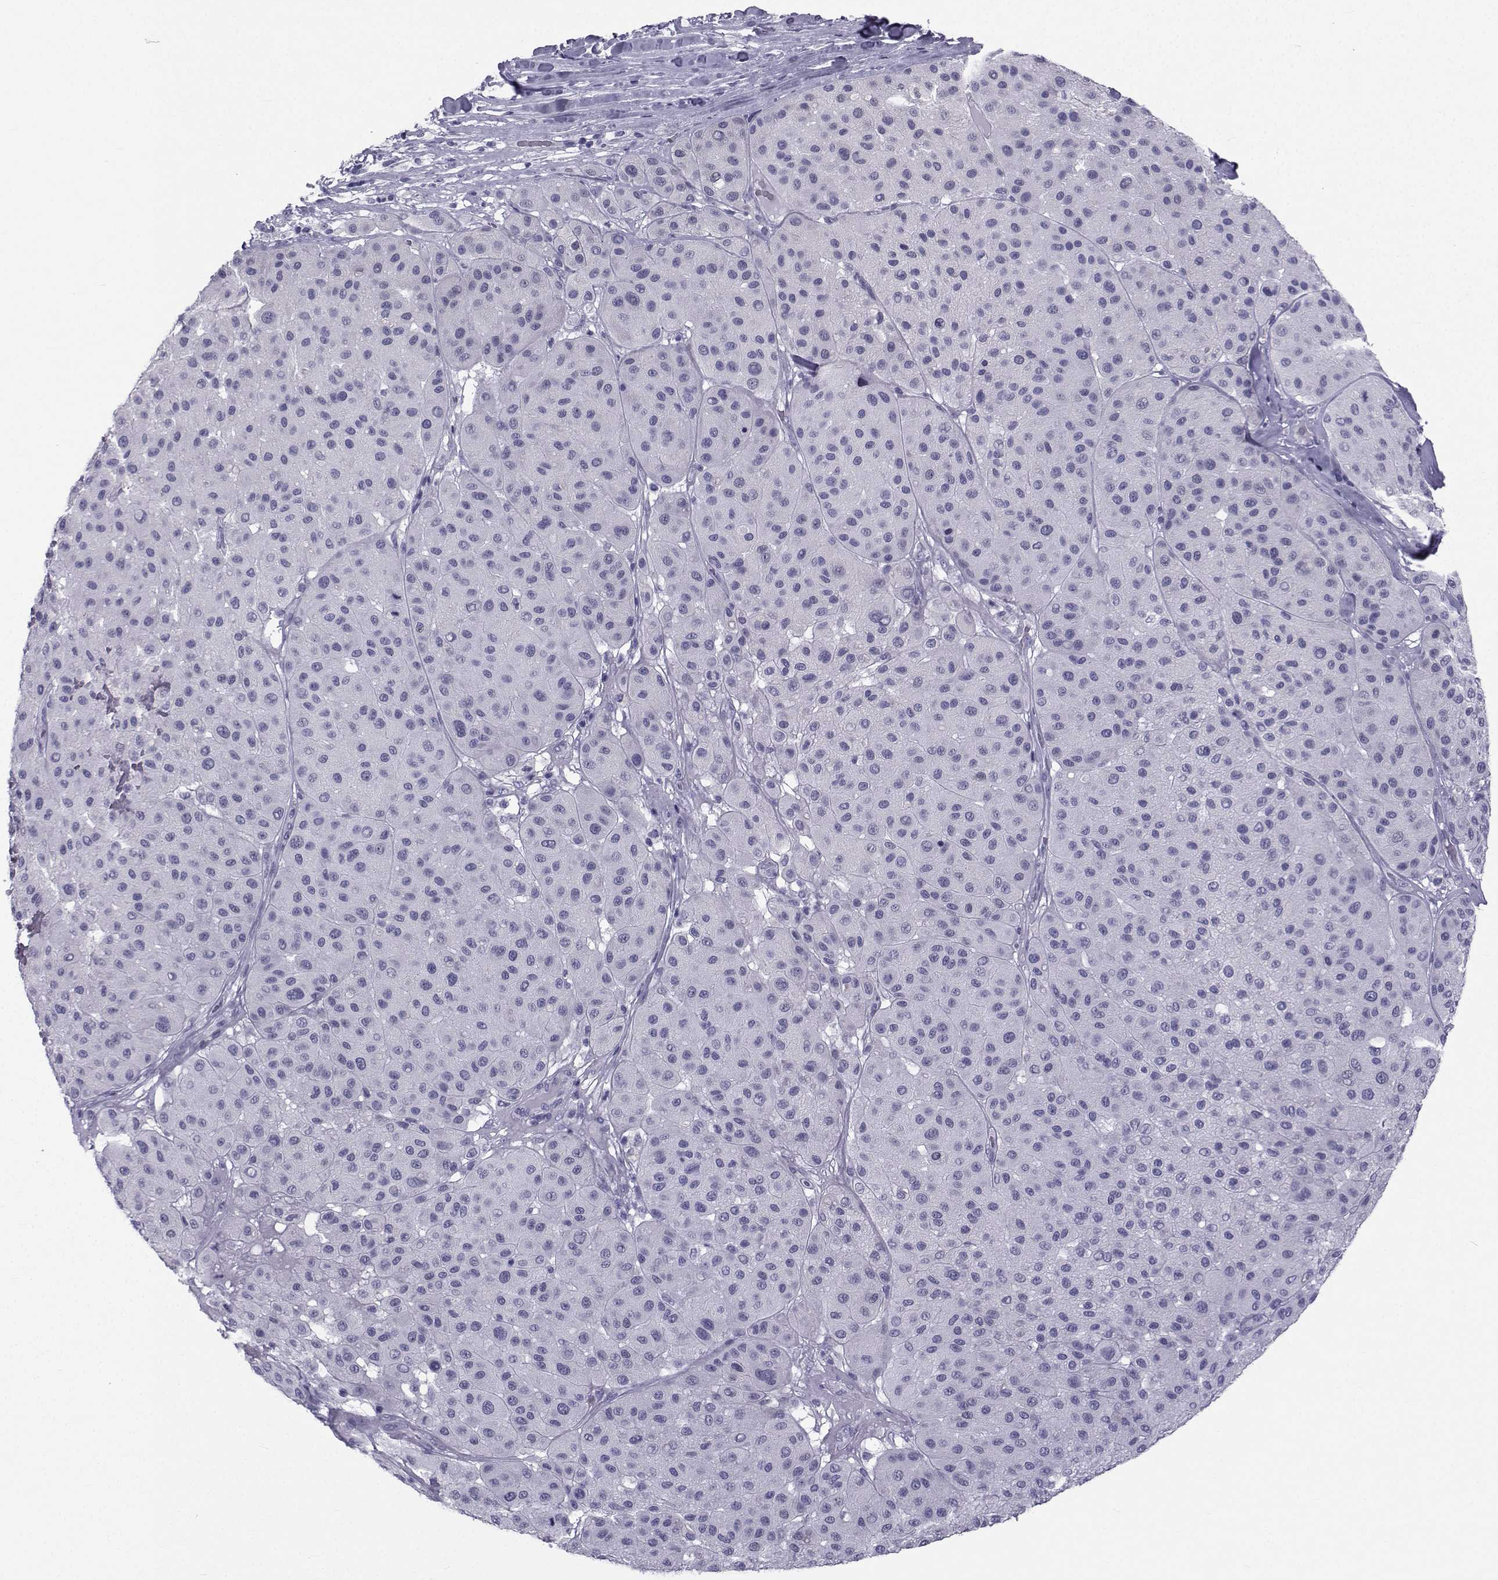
{"staining": {"intensity": "negative", "quantity": "none", "location": "none"}, "tissue": "melanoma", "cell_type": "Tumor cells", "image_type": "cancer", "snomed": [{"axis": "morphology", "description": "Malignant melanoma, Metastatic site"}, {"axis": "topography", "description": "Smooth muscle"}], "caption": "DAB immunohistochemical staining of human melanoma exhibits no significant staining in tumor cells.", "gene": "SPANXD", "patient": {"sex": "male", "age": 41}}